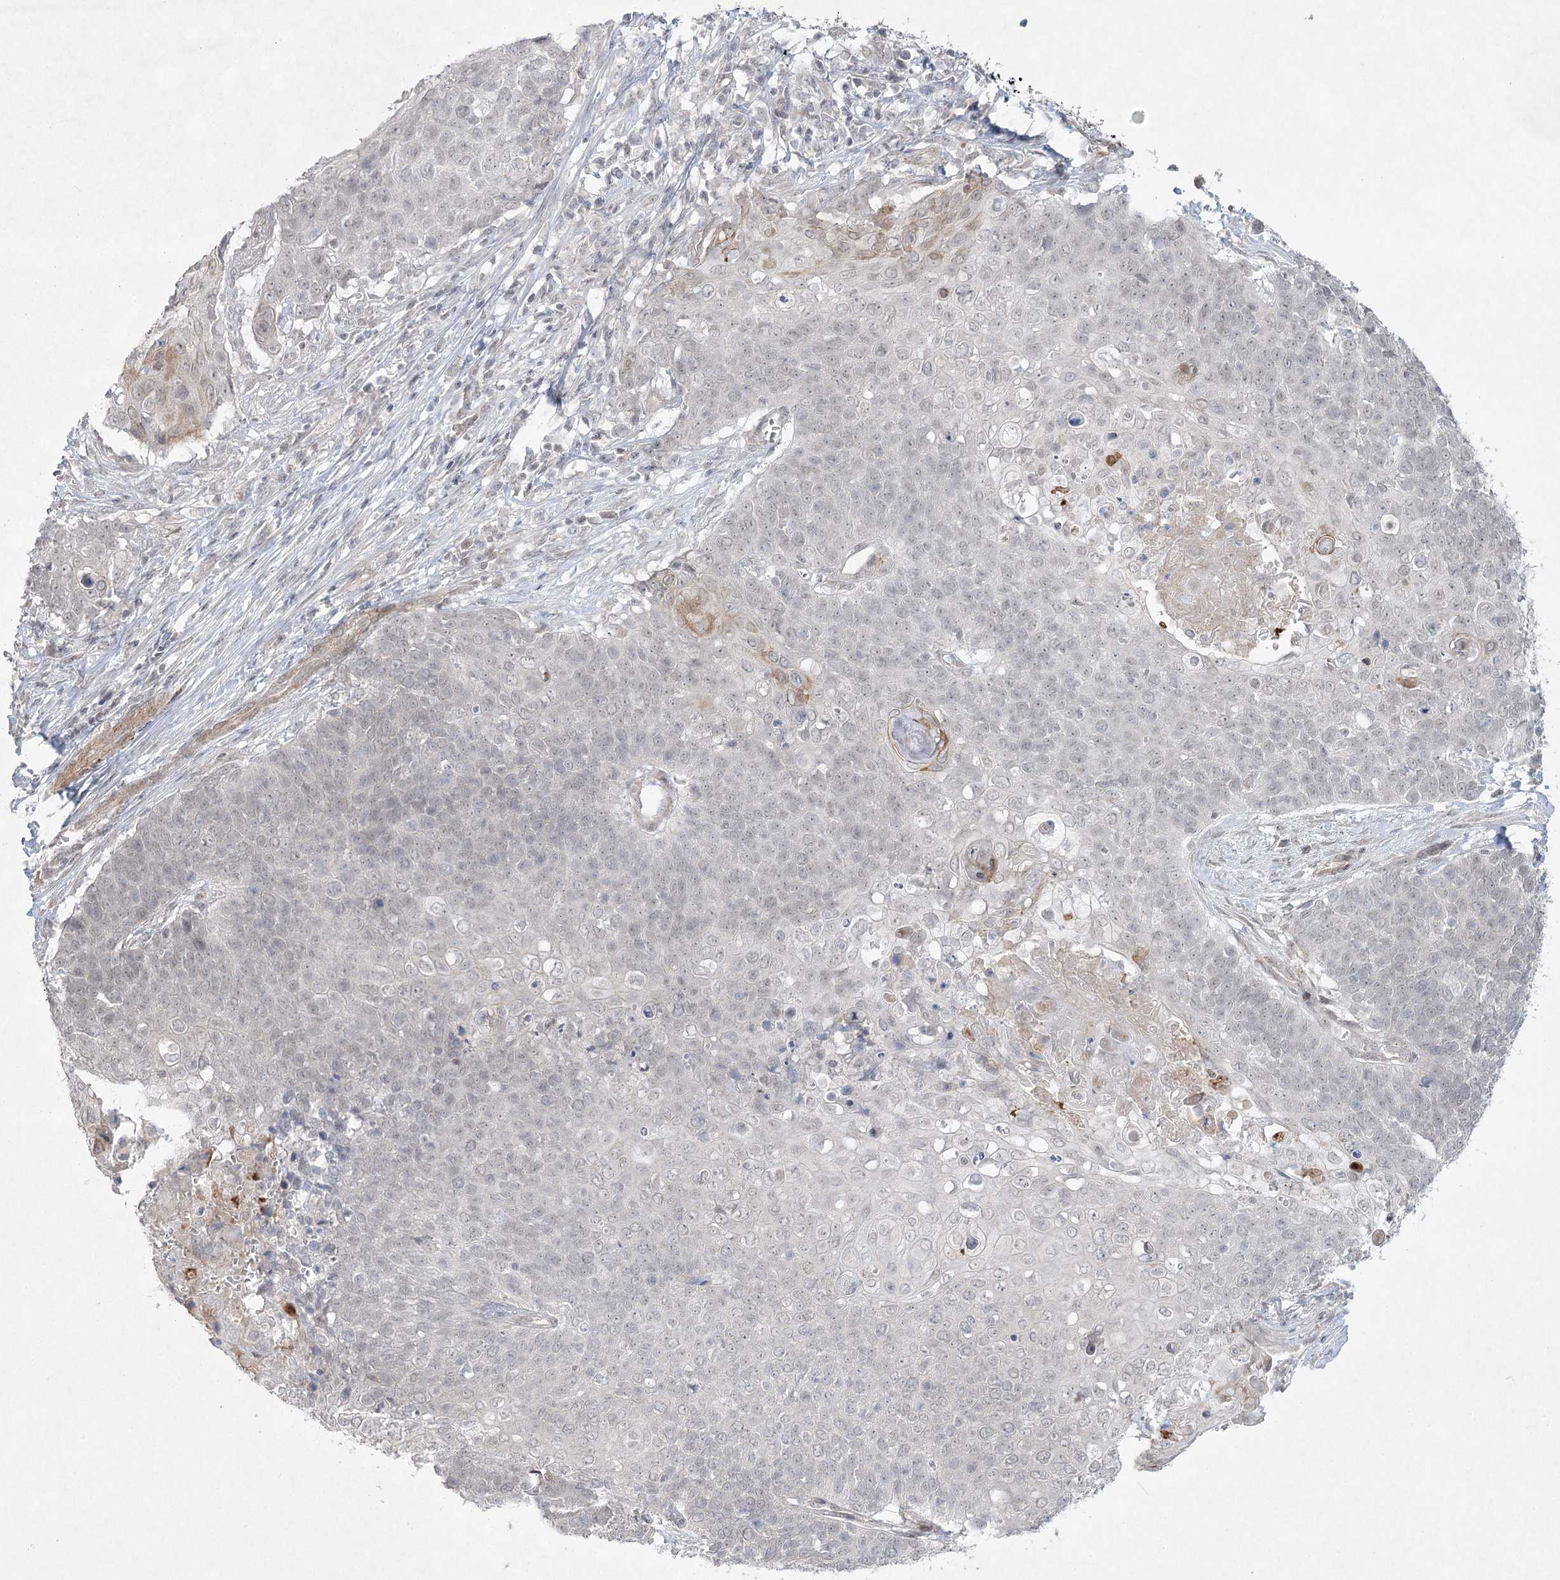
{"staining": {"intensity": "weak", "quantity": "25%-75%", "location": "nuclear"}, "tissue": "cervical cancer", "cell_type": "Tumor cells", "image_type": "cancer", "snomed": [{"axis": "morphology", "description": "Squamous cell carcinoma, NOS"}, {"axis": "topography", "description": "Cervix"}], "caption": "Cervical cancer stained with DAB (3,3'-diaminobenzidine) immunohistochemistry (IHC) exhibits low levels of weak nuclear expression in approximately 25%-75% of tumor cells.", "gene": "AMTN", "patient": {"sex": "female", "age": 39}}